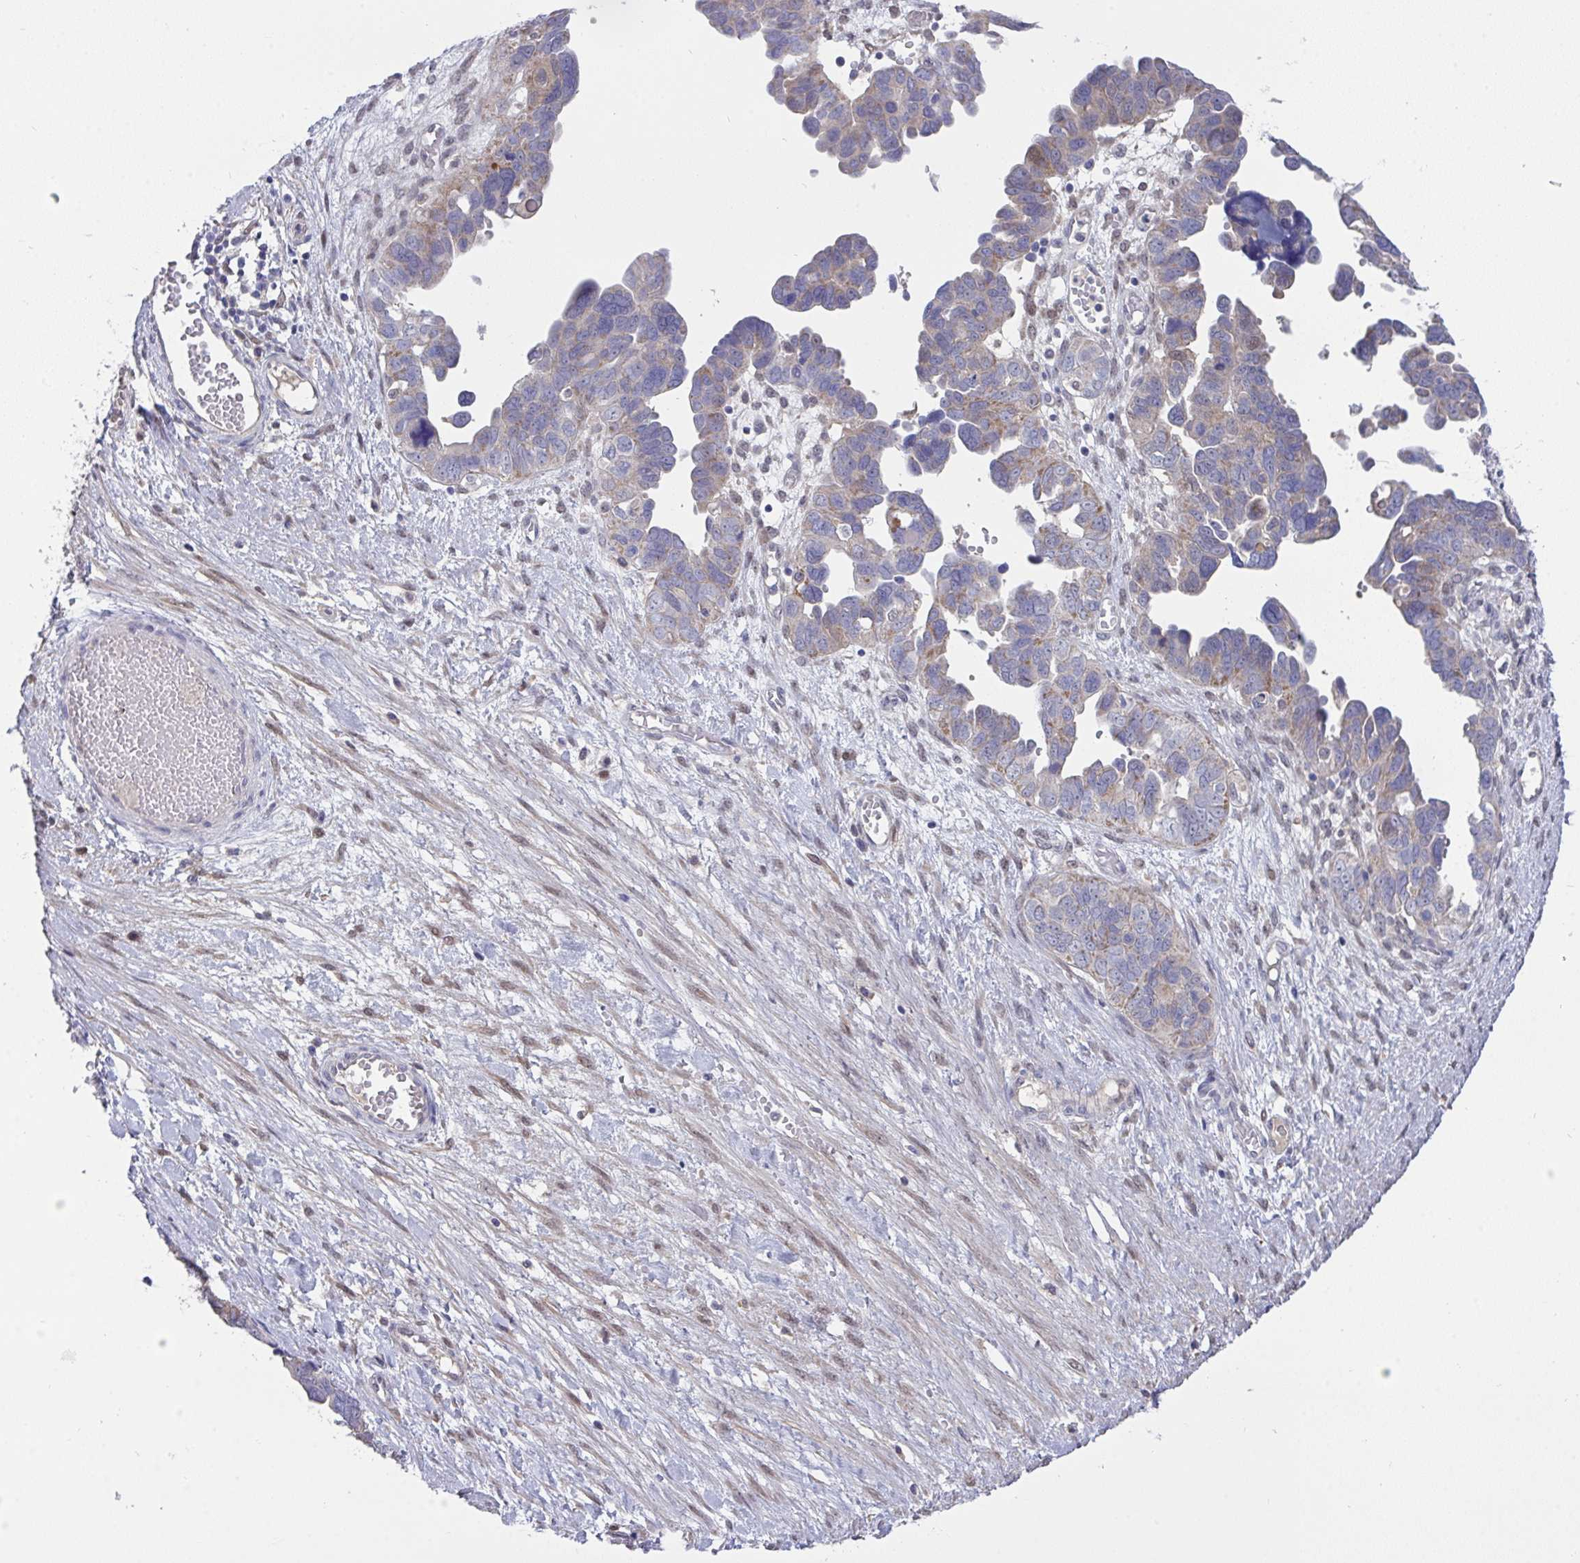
{"staining": {"intensity": "weak", "quantity": "25%-75%", "location": "cytoplasmic/membranous"}, "tissue": "ovarian cancer", "cell_type": "Tumor cells", "image_type": "cancer", "snomed": [{"axis": "morphology", "description": "Cystadenocarcinoma, serous, NOS"}, {"axis": "topography", "description": "Ovary"}], "caption": "This is a histology image of immunohistochemistry staining of serous cystadenocarcinoma (ovarian), which shows weak staining in the cytoplasmic/membranous of tumor cells.", "gene": "L3HYPDH", "patient": {"sex": "female", "age": 64}}